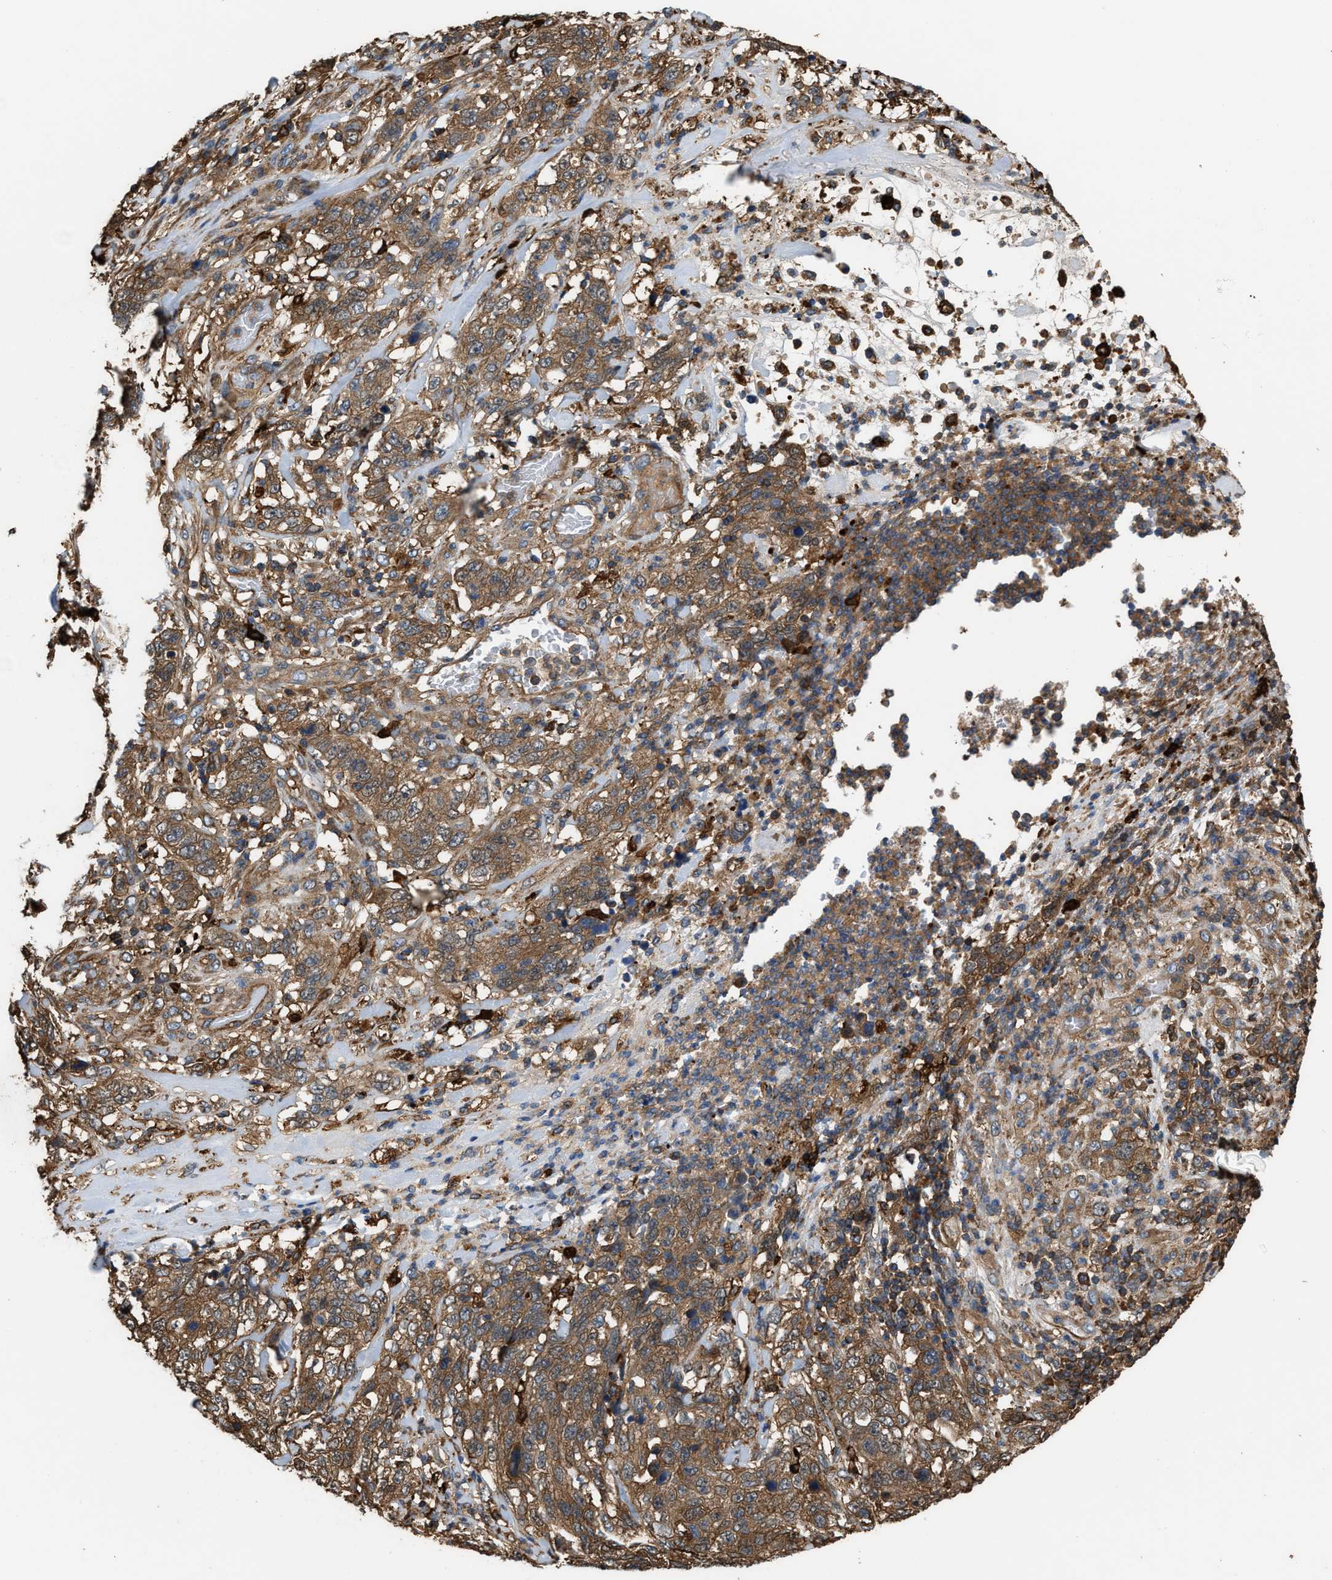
{"staining": {"intensity": "moderate", "quantity": ">75%", "location": "cytoplasmic/membranous"}, "tissue": "stomach cancer", "cell_type": "Tumor cells", "image_type": "cancer", "snomed": [{"axis": "morphology", "description": "Adenocarcinoma, NOS"}, {"axis": "topography", "description": "Stomach"}], "caption": "Protein staining by IHC shows moderate cytoplasmic/membranous expression in about >75% of tumor cells in stomach cancer.", "gene": "ATIC", "patient": {"sex": "male", "age": 48}}